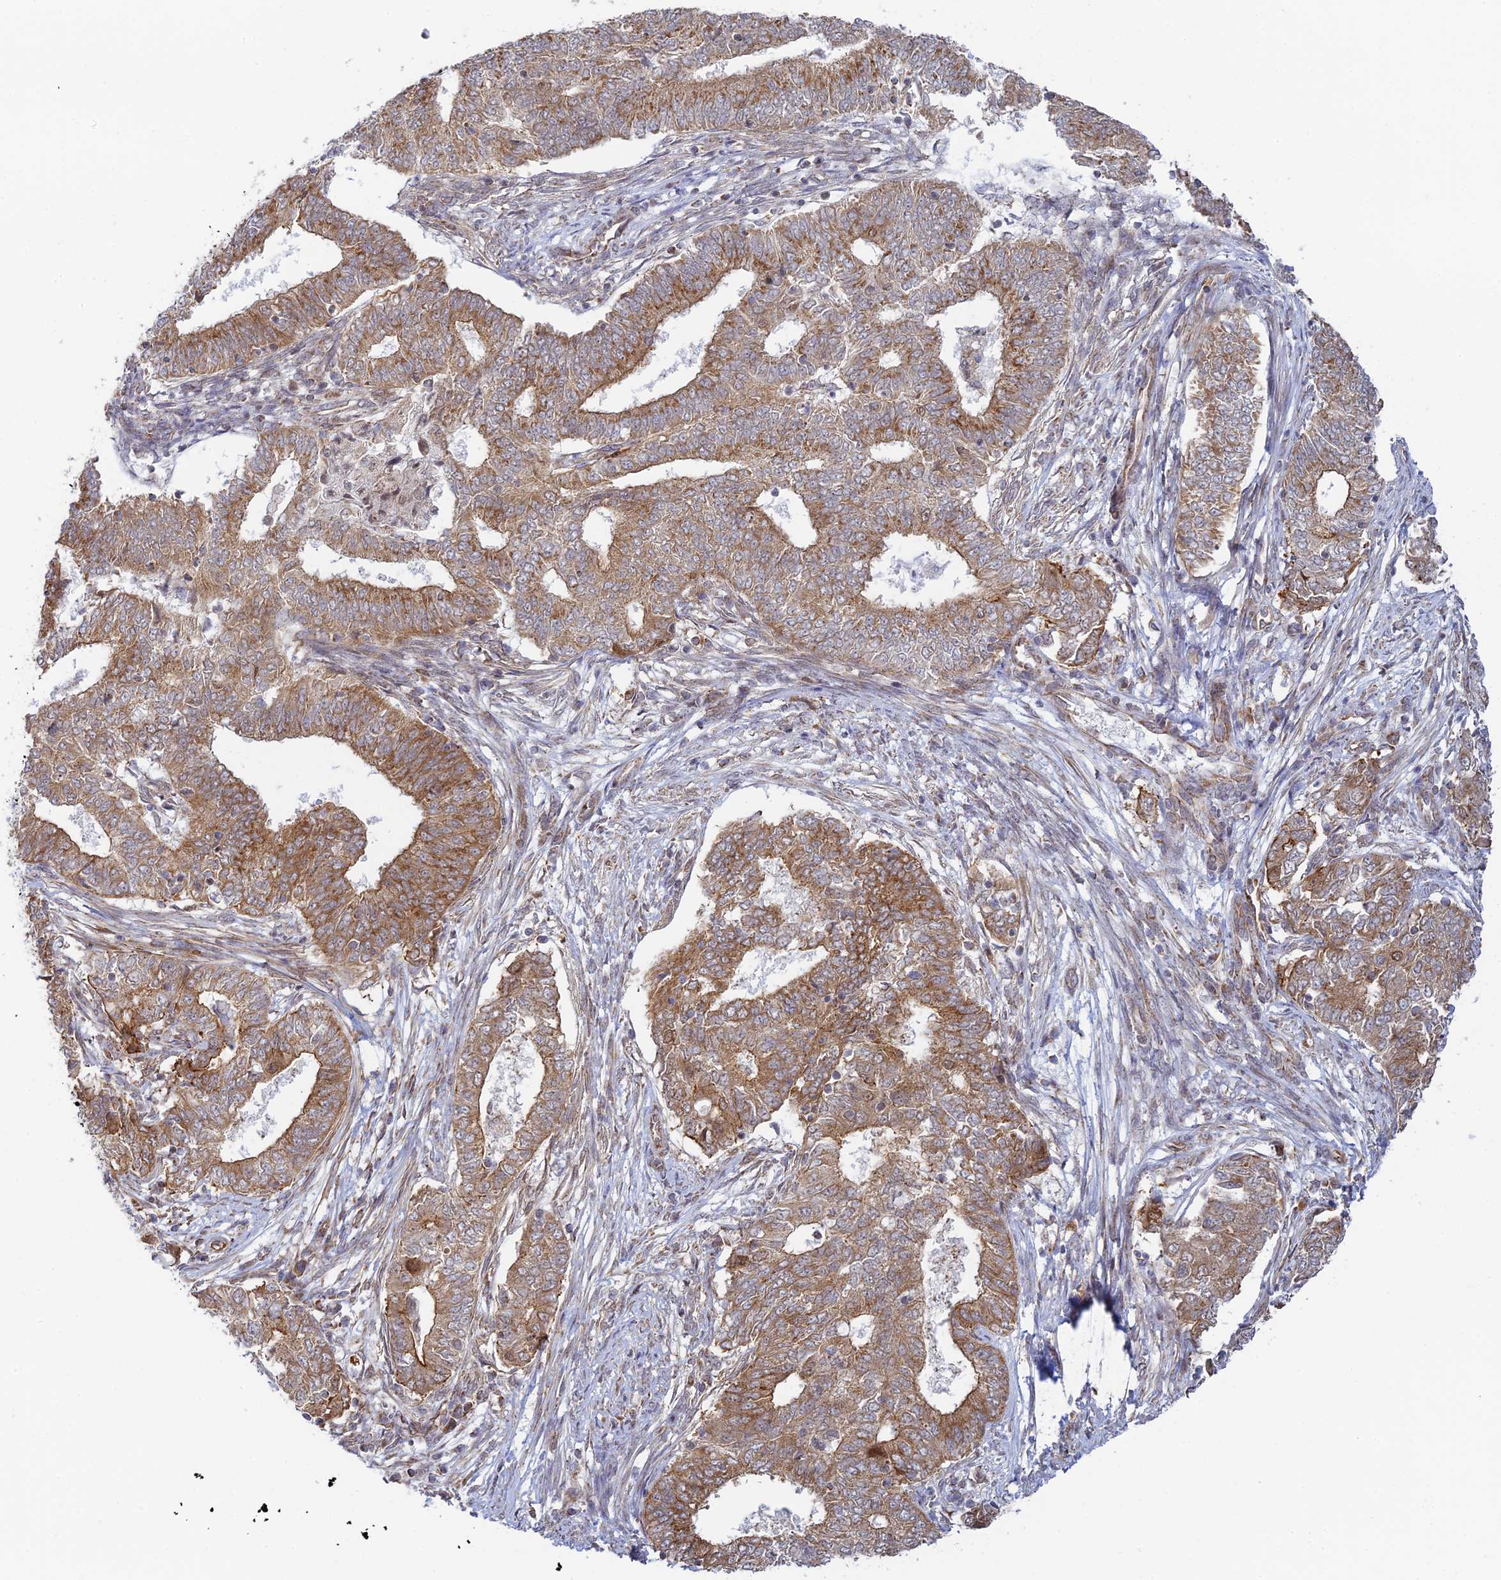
{"staining": {"intensity": "moderate", "quantity": ">75%", "location": "cytoplasmic/membranous"}, "tissue": "endometrial cancer", "cell_type": "Tumor cells", "image_type": "cancer", "snomed": [{"axis": "morphology", "description": "Adenocarcinoma, NOS"}, {"axis": "topography", "description": "Endometrium"}], "caption": "IHC image of endometrial cancer stained for a protein (brown), which shows medium levels of moderate cytoplasmic/membranous positivity in about >75% of tumor cells.", "gene": "HOOK2", "patient": {"sex": "female", "age": 62}}